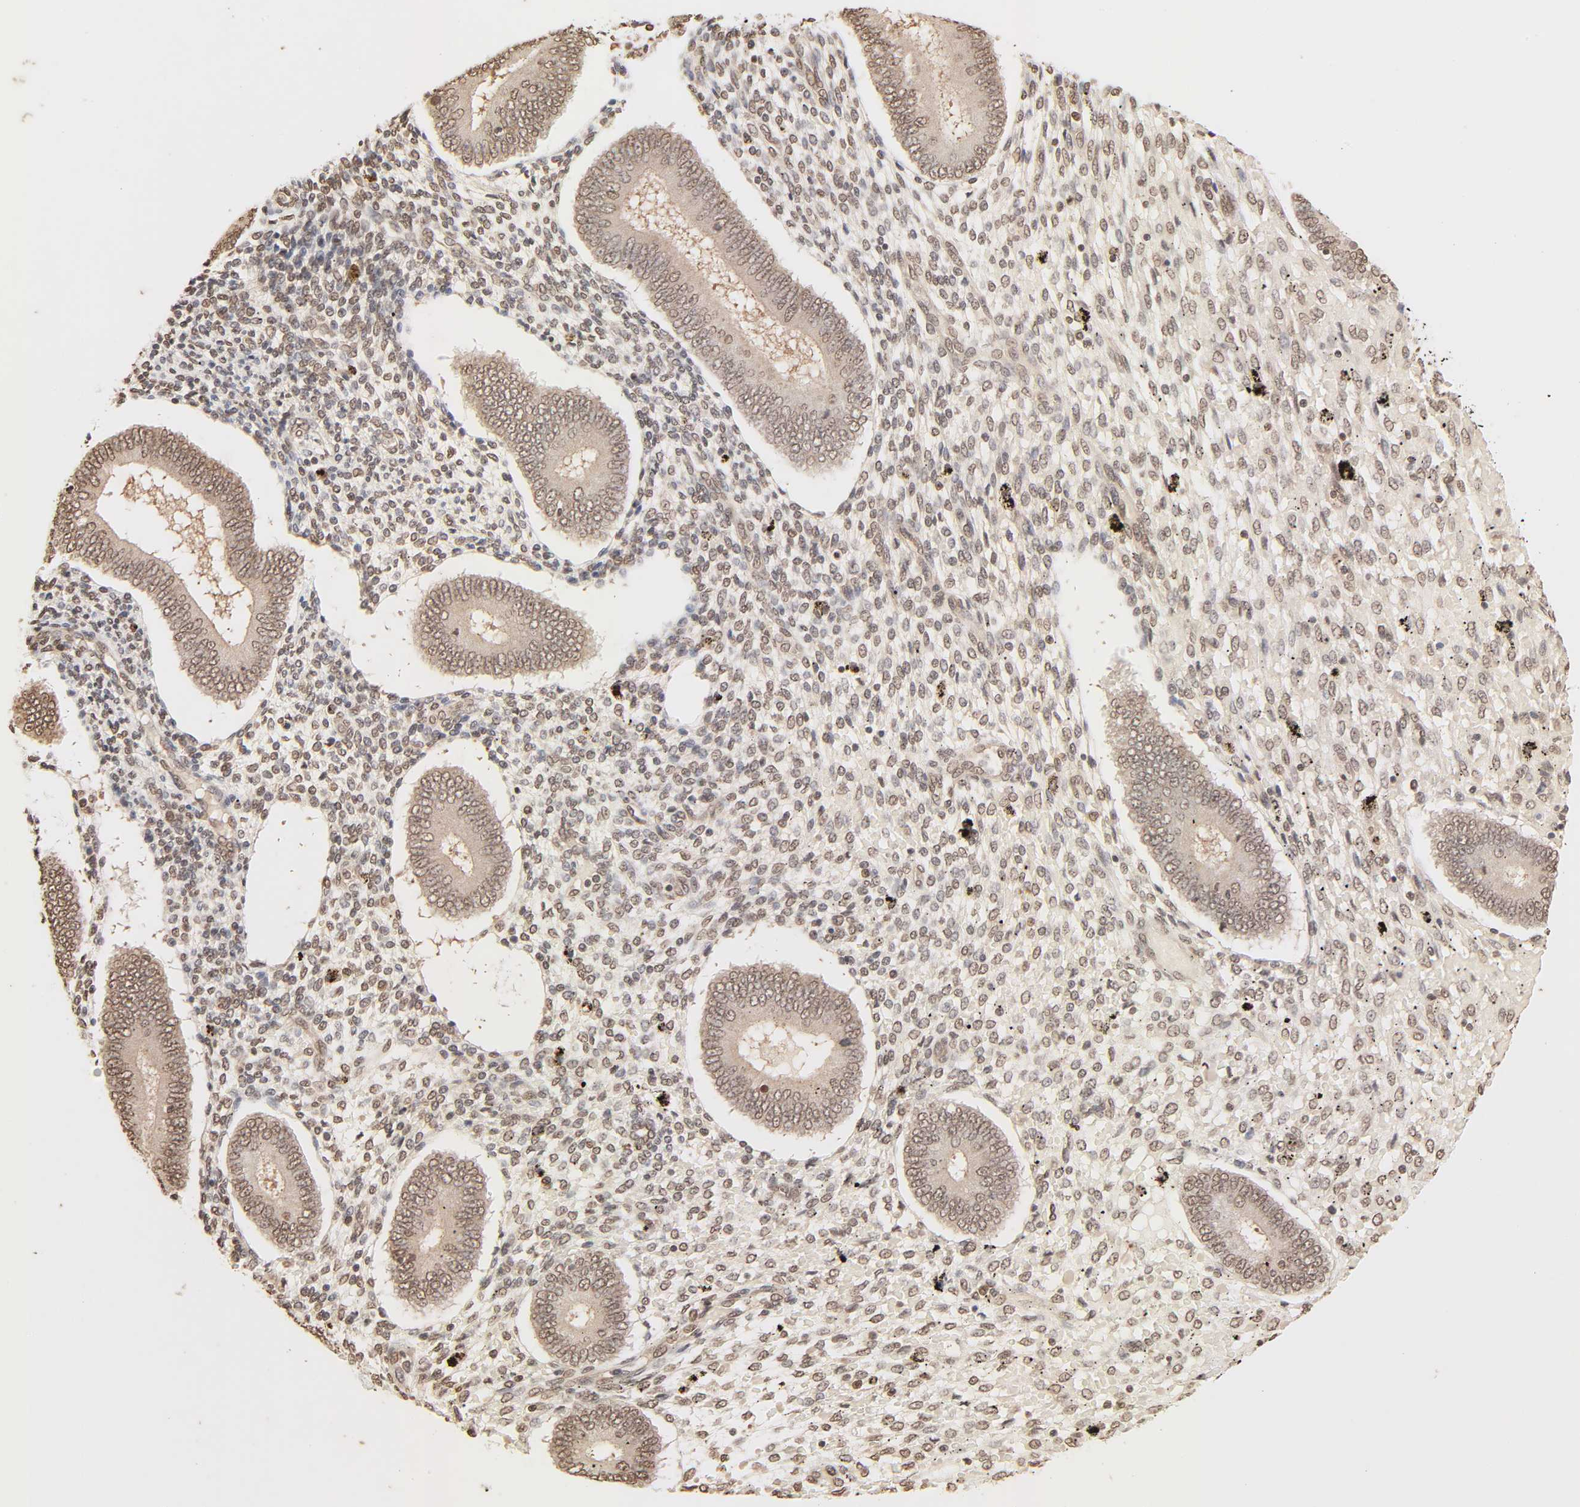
{"staining": {"intensity": "moderate", "quantity": ">75%", "location": "cytoplasmic/membranous,nuclear"}, "tissue": "endometrium", "cell_type": "Cells in endometrial stroma", "image_type": "normal", "snomed": [{"axis": "morphology", "description": "Normal tissue, NOS"}, {"axis": "topography", "description": "Endometrium"}], "caption": "Moderate cytoplasmic/membranous,nuclear expression is appreciated in approximately >75% of cells in endometrial stroma in benign endometrium.", "gene": "TBL1X", "patient": {"sex": "female", "age": 42}}